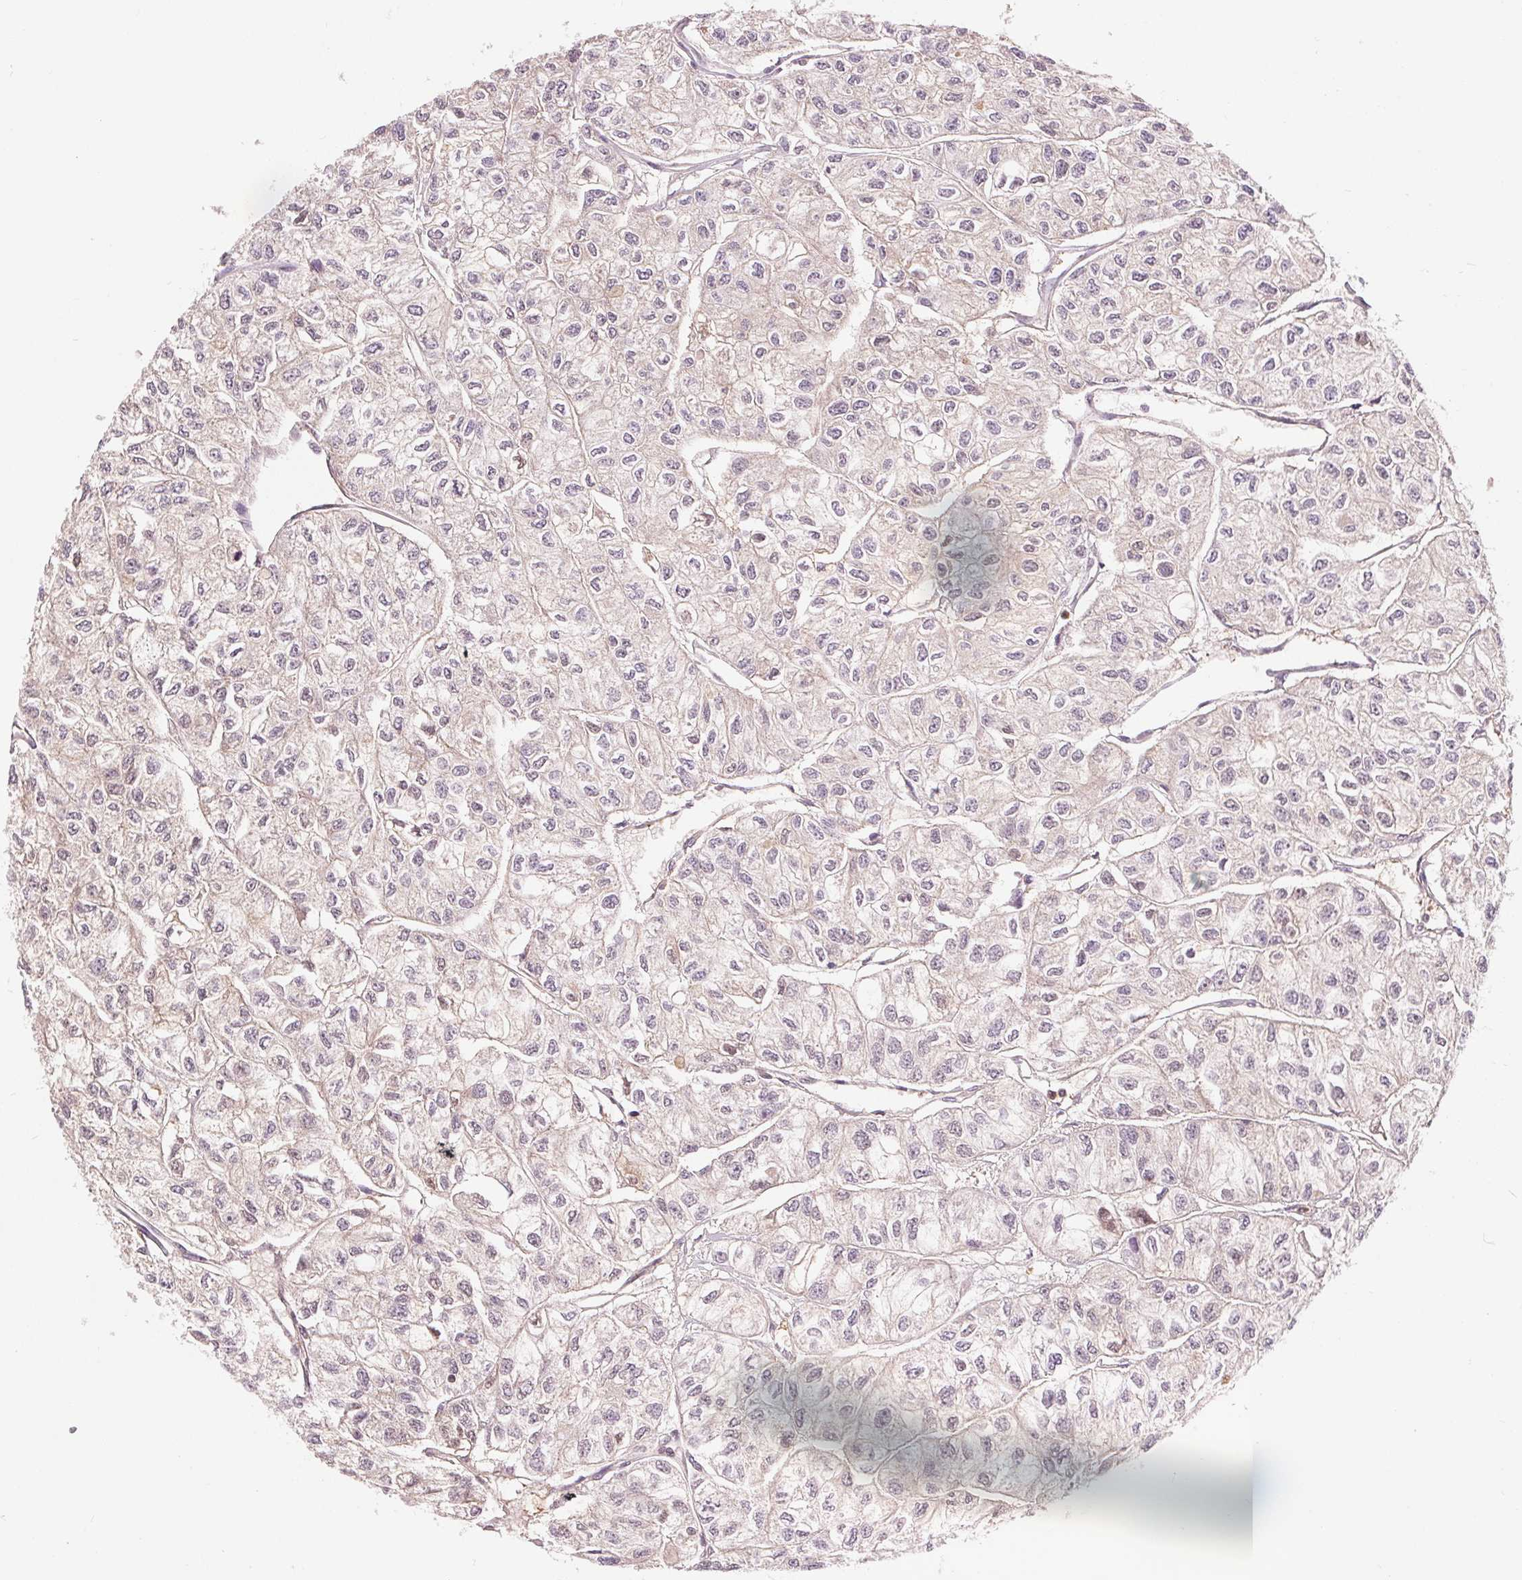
{"staining": {"intensity": "negative", "quantity": "none", "location": "none"}, "tissue": "renal cancer", "cell_type": "Tumor cells", "image_type": "cancer", "snomed": [{"axis": "morphology", "description": "Adenocarcinoma, NOS"}, {"axis": "topography", "description": "Kidney"}], "caption": "Adenocarcinoma (renal) was stained to show a protein in brown. There is no significant staining in tumor cells.", "gene": "TMEM273", "patient": {"sex": "male", "age": 56}}